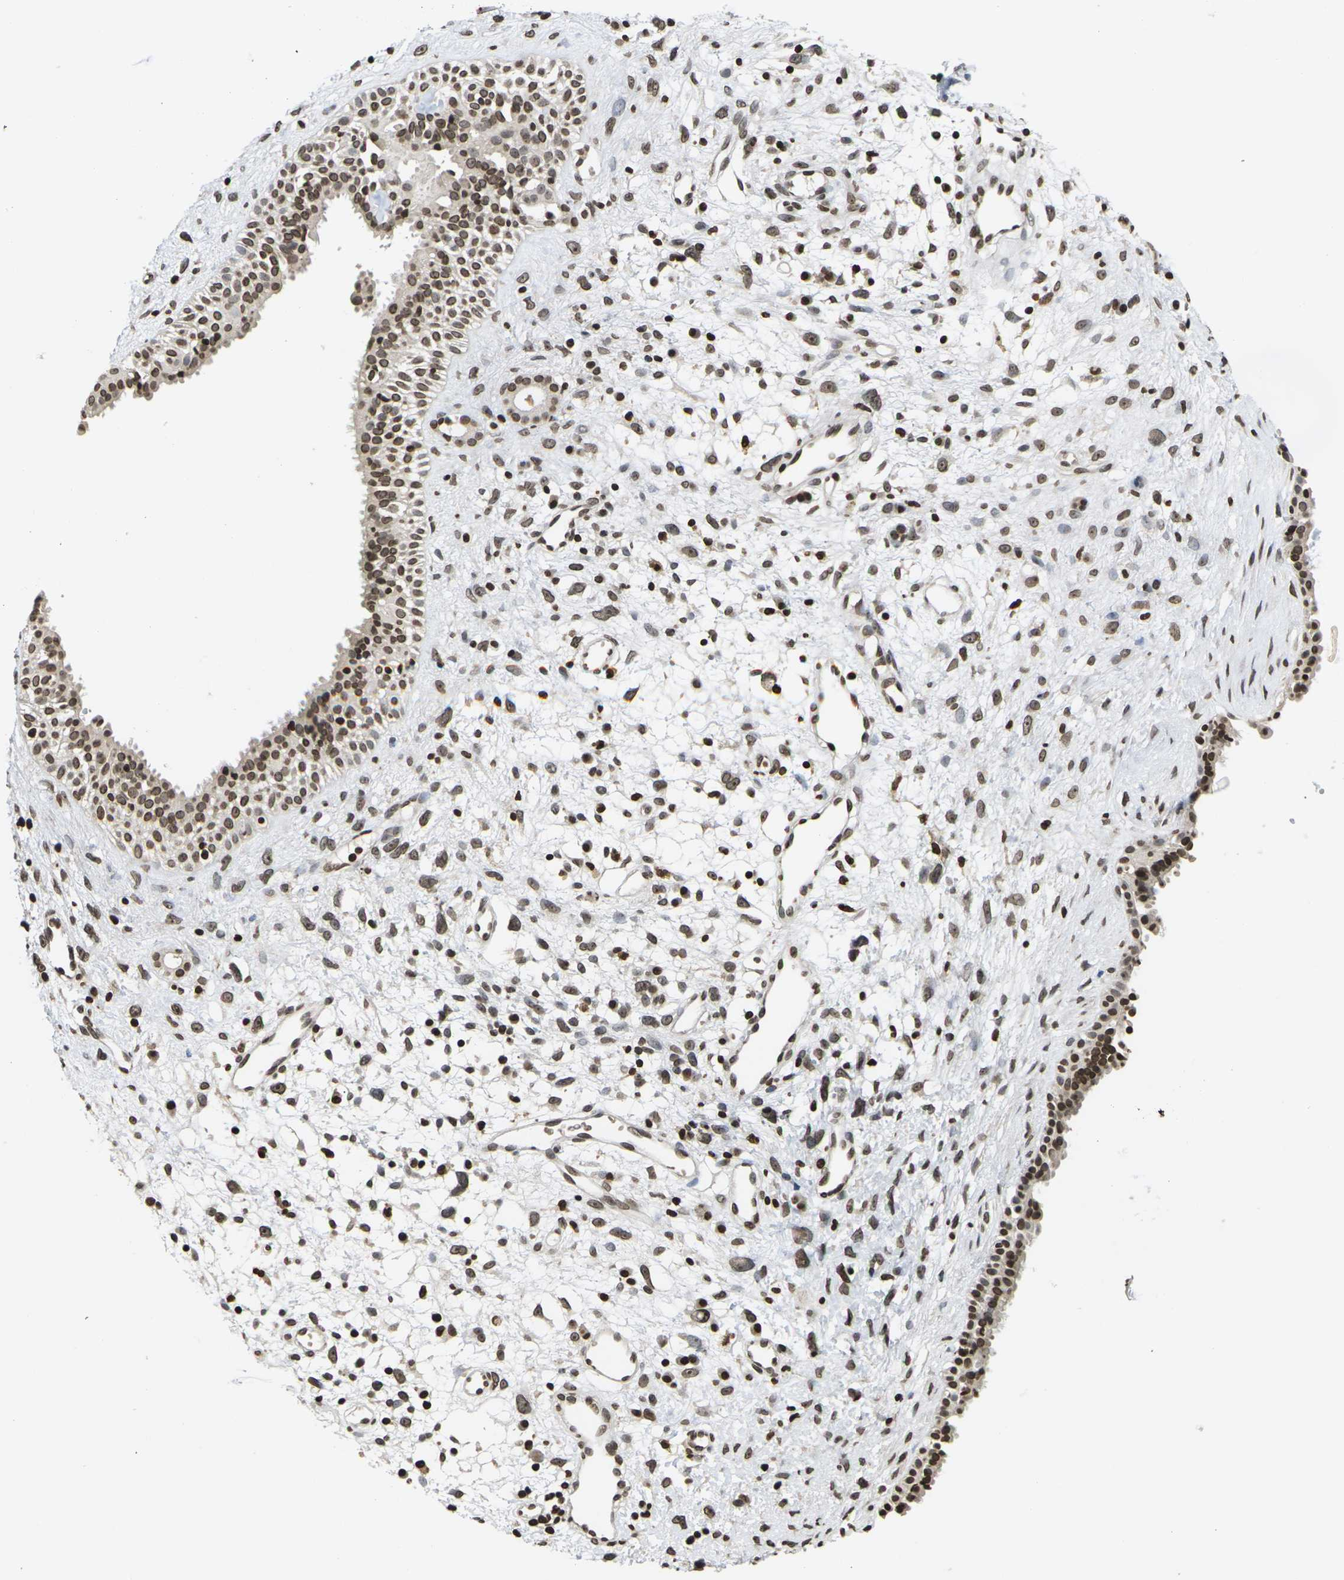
{"staining": {"intensity": "strong", "quantity": ">75%", "location": "nuclear"}, "tissue": "nasopharynx", "cell_type": "Respiratory epithelial cells", "image_type": "normal", "snomed": [{"axis": "morphology", "description": "Normal tissue, NOS"}, {"axis": "topography", "description": "Nasopharynx"}], "caption": "A histopathology image showing strong nuclear positivity in about >75% of respiratory epithelial cells in unremarkable nasopharynx, as visualized by brown immunohistochemical staining.", "gene": "ETV5", "patient": {"sex": "male", "age": 22}}